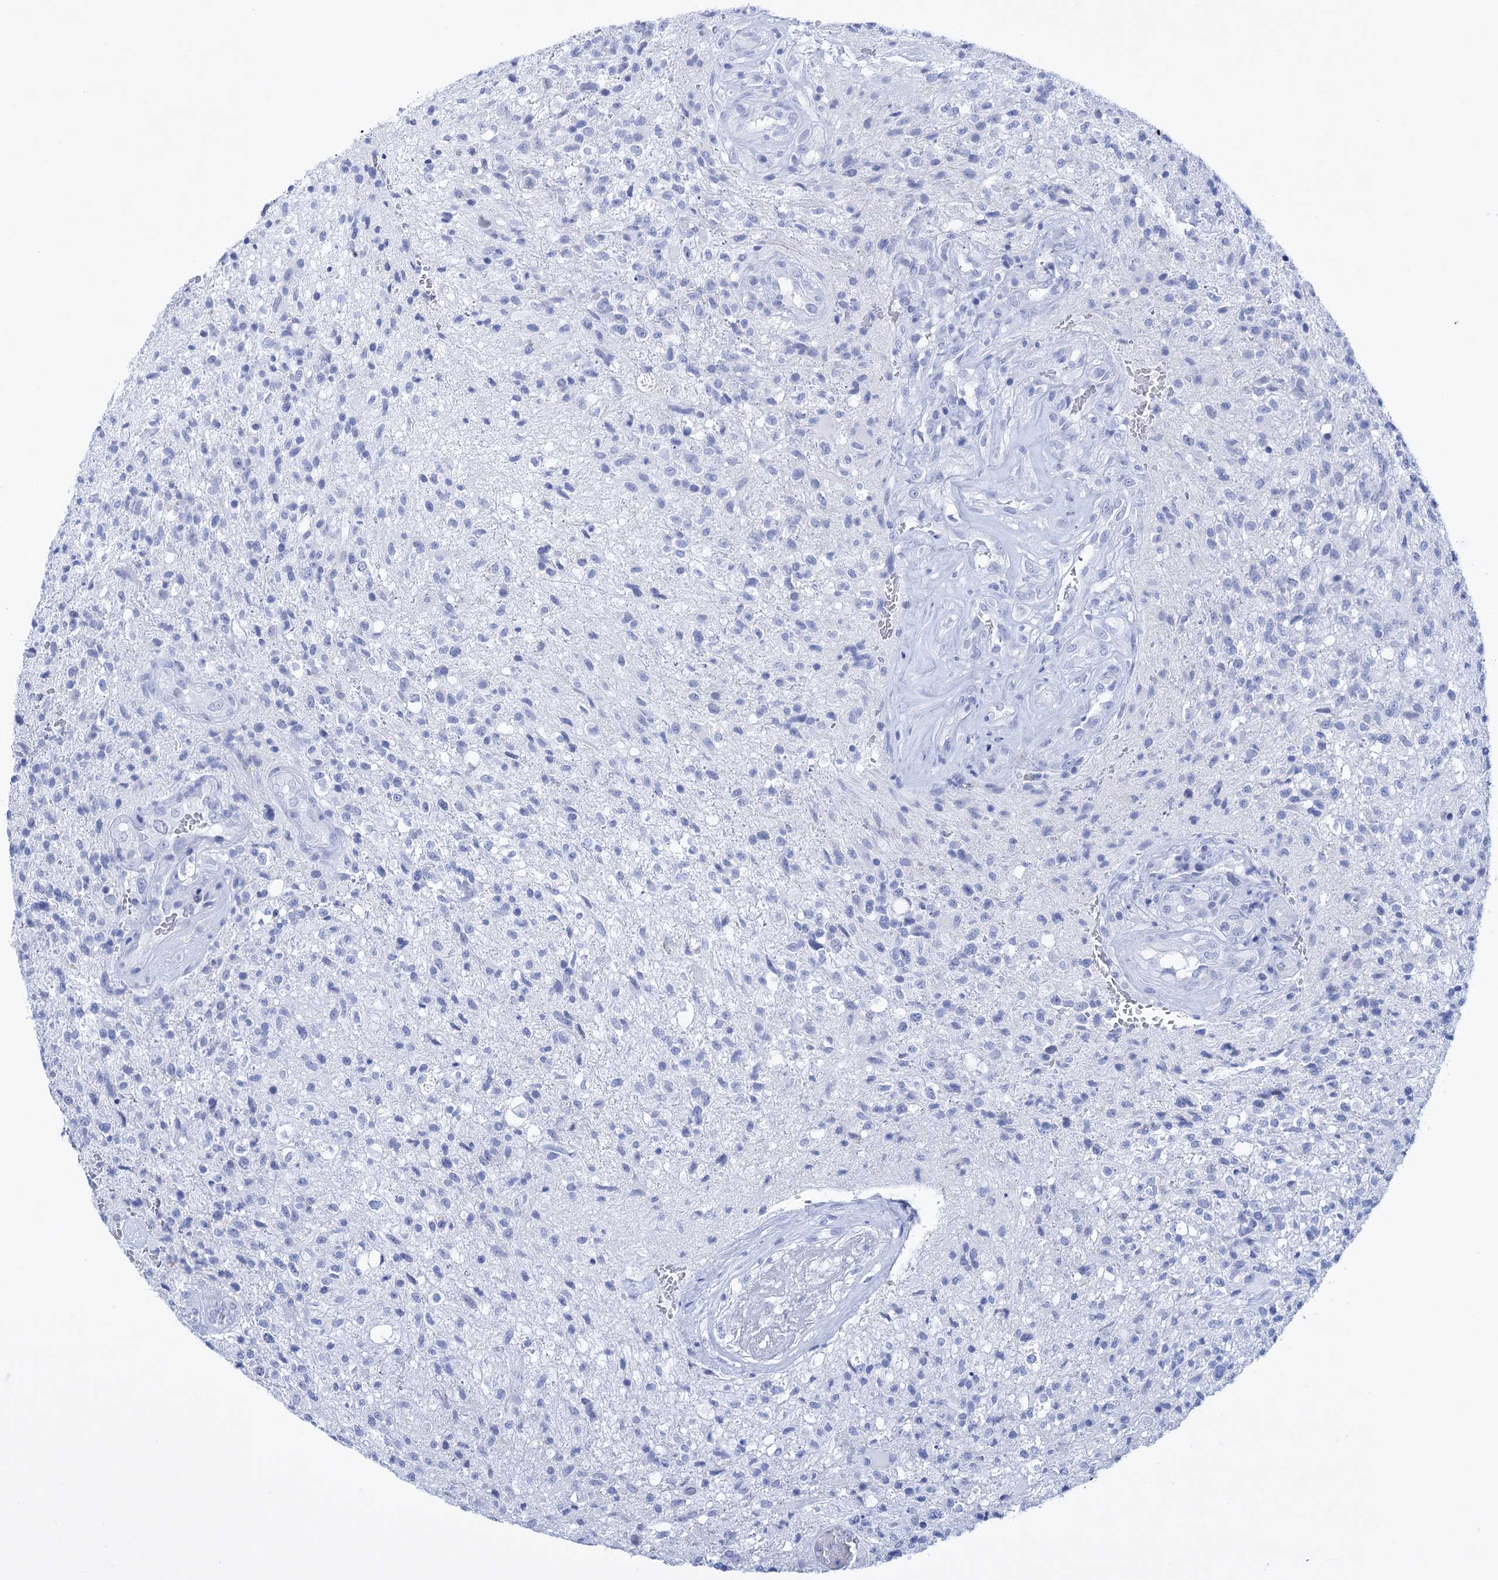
{"staining": {"intensity": "negative", "quantity": "none", "location": "none"}, "tissue": "glioma", "cell_type": "Tumor cells", "image_type": "cancer", "snomed": [{"axis": "morphology", "description": "Glioma, malignant, High grade"}, {"axis": "topography", "description": "Brain"}], "caption": "Immunohistochemistry (IHC) histopathology image of glioma stained for a protein (brown), which displays no expression in tumor cells. (Immunohistochemistry, brightfield microscopy, high magnification).", "gene": "FBXW12", "patient": {"sex": "male", "age": 56}}